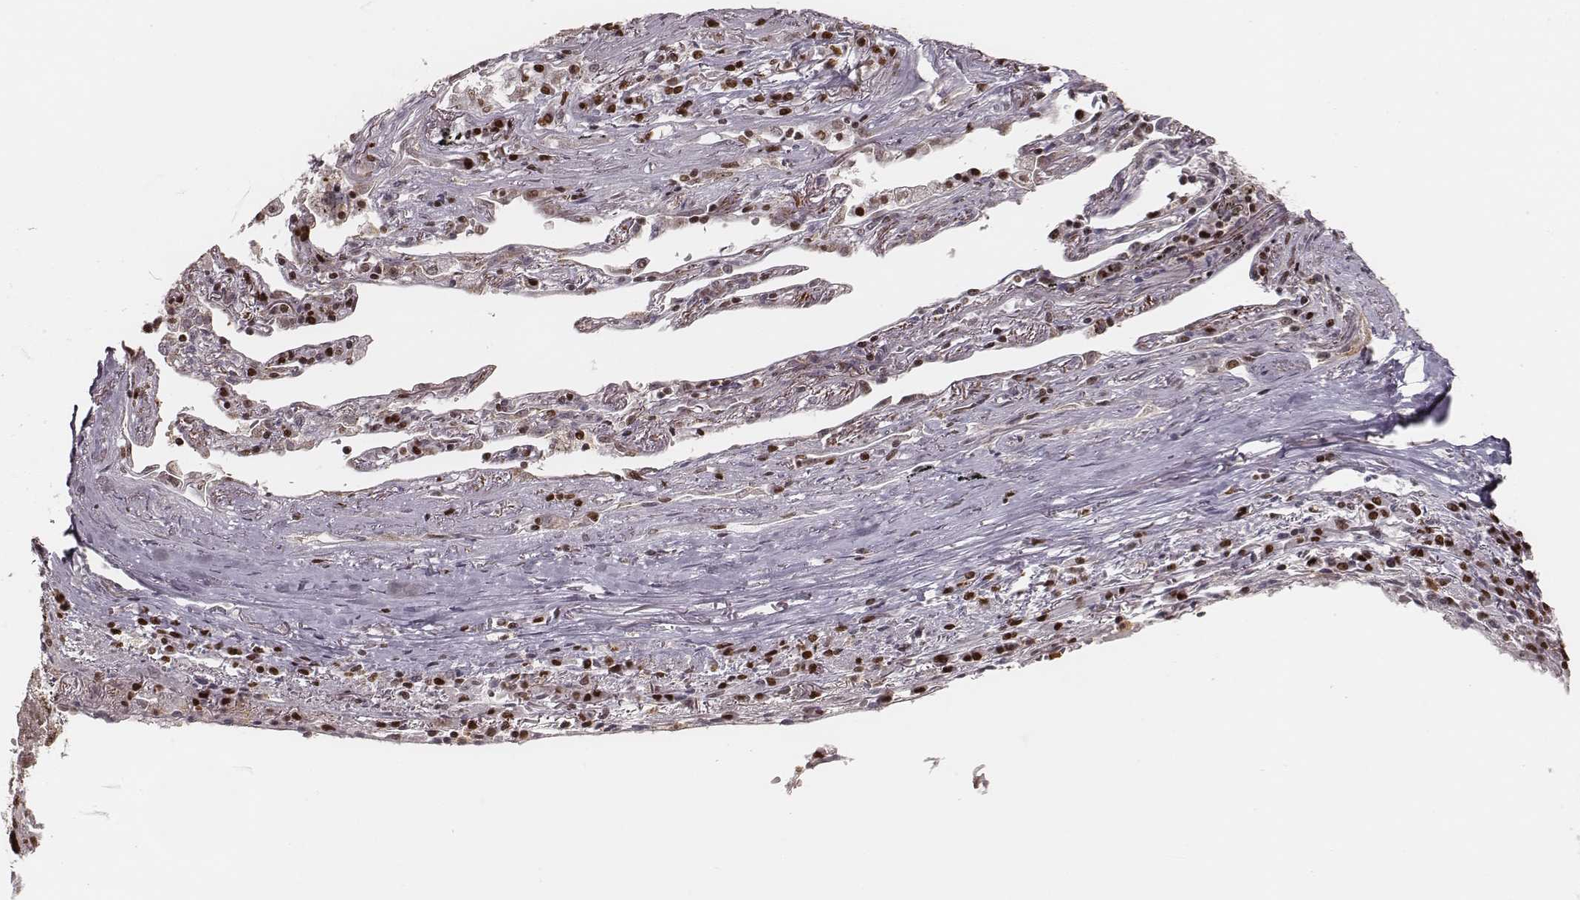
{"staining": {"intensity": "moderate", "quantity": ">75%", "location": "nuclear"}, "tissue": "lung cancer", "cell_type": "Tumor cells", "image_type": "cancer", "snomed": [{"axis": "morphology", "description": "Squamous cell carcinoma, NOS"}, {"axis": "topography", "description": "Lung"}], "caption": "A brown stain highlights moderate nuclear positivity of a protein in human squamous cell carcinoma (lung) tumor cells.", "gene": "PARP1", "patient": {"sex": "male", "age": 73}}